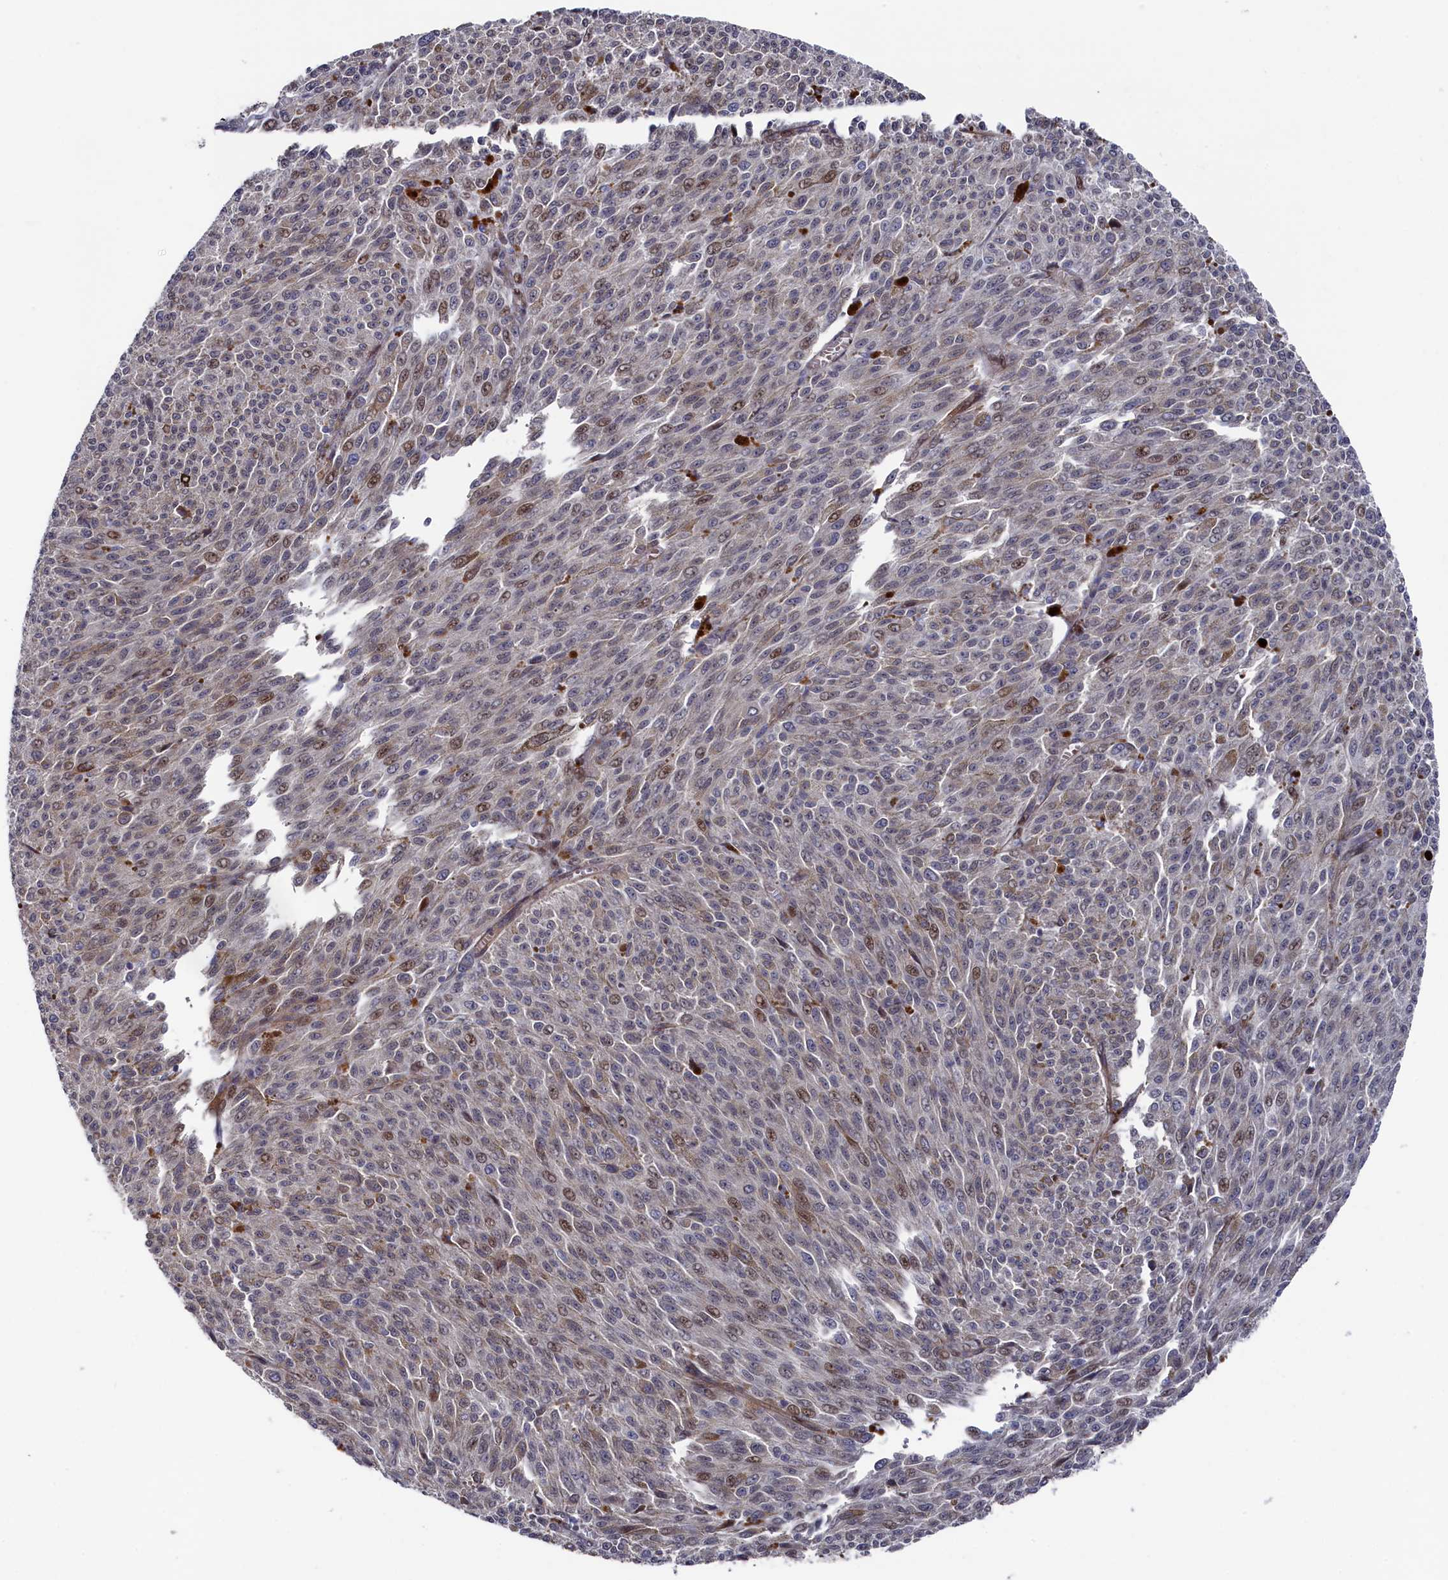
{"staining": {"intensity": "moderate", "quantity": "25%-75%", "location": "nuclear"}, "tissue": "melanoma", "cell_type": "Tumor cells", "image_type": "cancer", "snomed": [{"axis": "morphology", "description": "Malignant melanoma, NOS"}, {"axis": "topography", "description": "Skin"}], "caption": "Moderate nuclear positivity for a protein is present in about 25%-75% of tumor cells of melanoma using immunohistochemistry (IHC).", "gene": "ZNF891", "patient": {"sex": "female", "age": 52}}